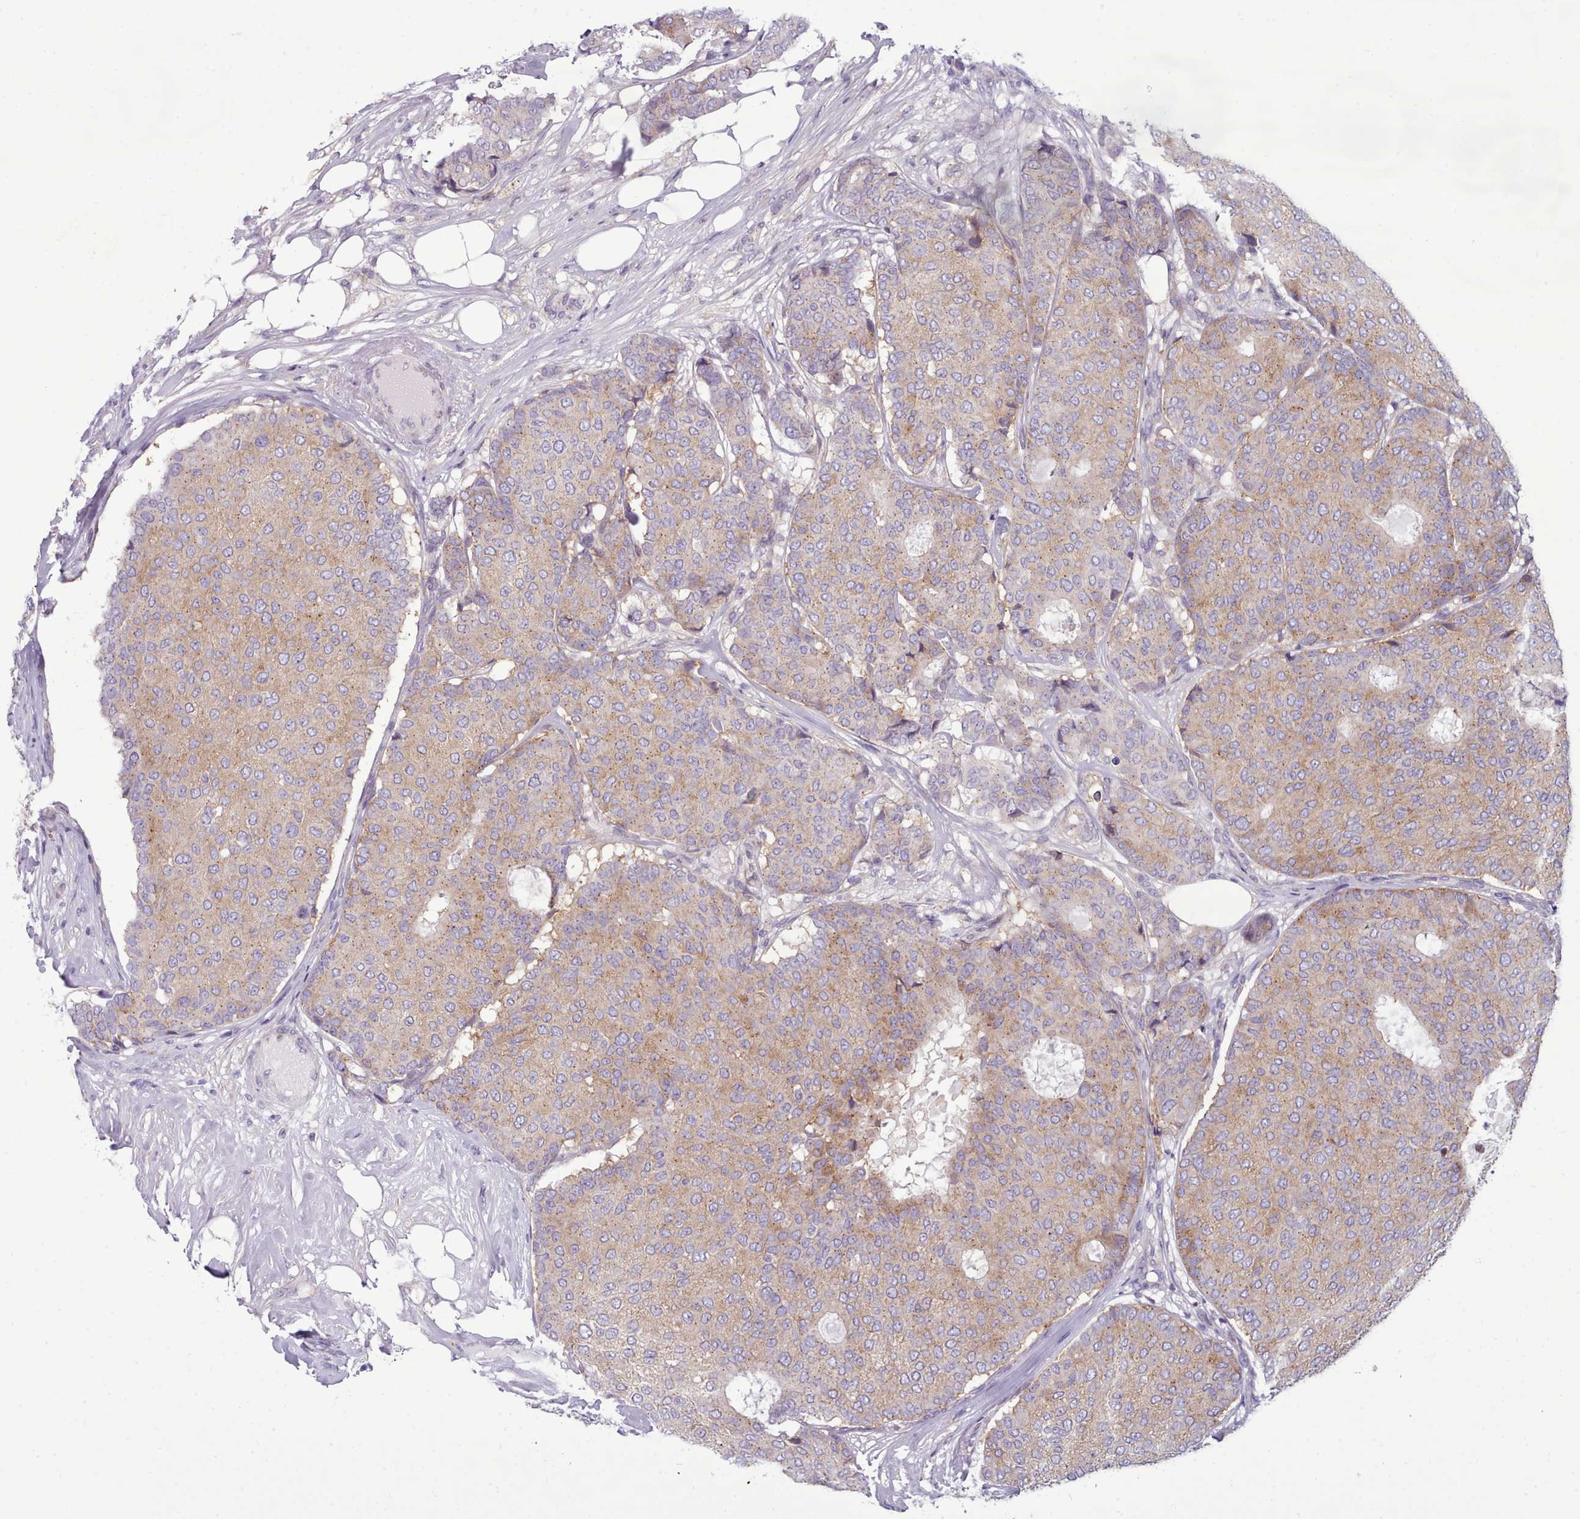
{"staining": {"intensity": "moderate", "quantity": "25%-75%", "location": "cytoplasmic/membranous"}, "tissue": "breast cancer", "cell_type": "Tumor cells", "image_type": "cancer", "snomed": [{"axis": "morphology", "description": "Duct carcinoma"}, {"axis": "topography", "description": "Breast"}], "caption": "IHC staining of breast cancer, which exhibits medium levels of moderate cytoplasmic/membranous positivity in approximately 25%-75% of tumor cells indicating moderate cytoplasmic/membranous protein staining. The staining was performed using DAB (3,3'-diaminobenzidine) (brown) for protein detection and nuclei were counterstained in hematoxylin (blue).", "gene": "MYRFL", "patient": {"sex": "female", "age": 75}}